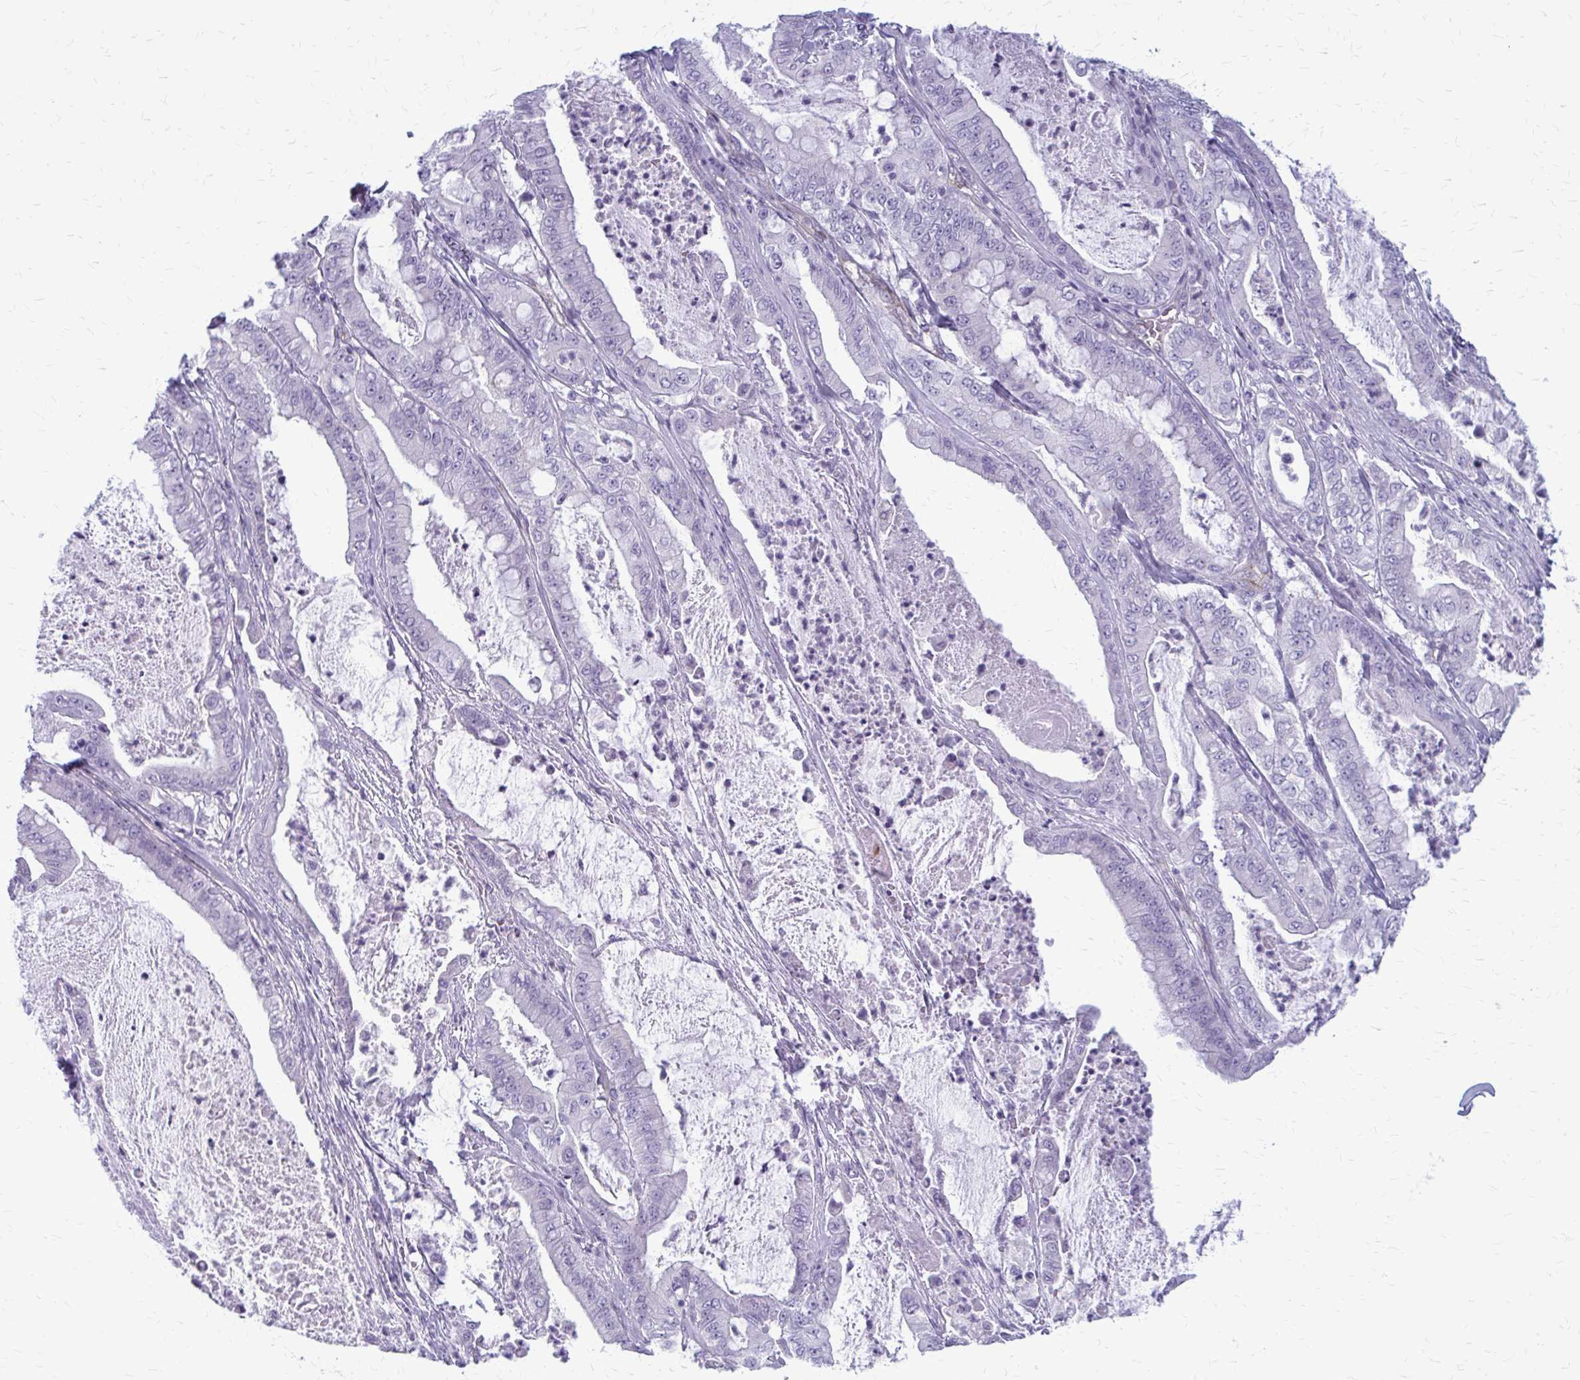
{"staining": {"intensity": "negative", "quantity": "none", "location": "none"}, "tissue": "pancreatic cancer", "cell_type": "Tumor cells", "image_type": "cancer", "snomed": [{"axis": "morphology", "description": "Adenocarcinoma, NOS"}, {"axis": "topography", "description": "Pancreas"}], "caption": "Histopathology image shows no significant protein positivity in tumor cells of pancreatic adenocarcinoma.", "gene": "CASQ2", "patient": {"sex": "male", "age": 71}}